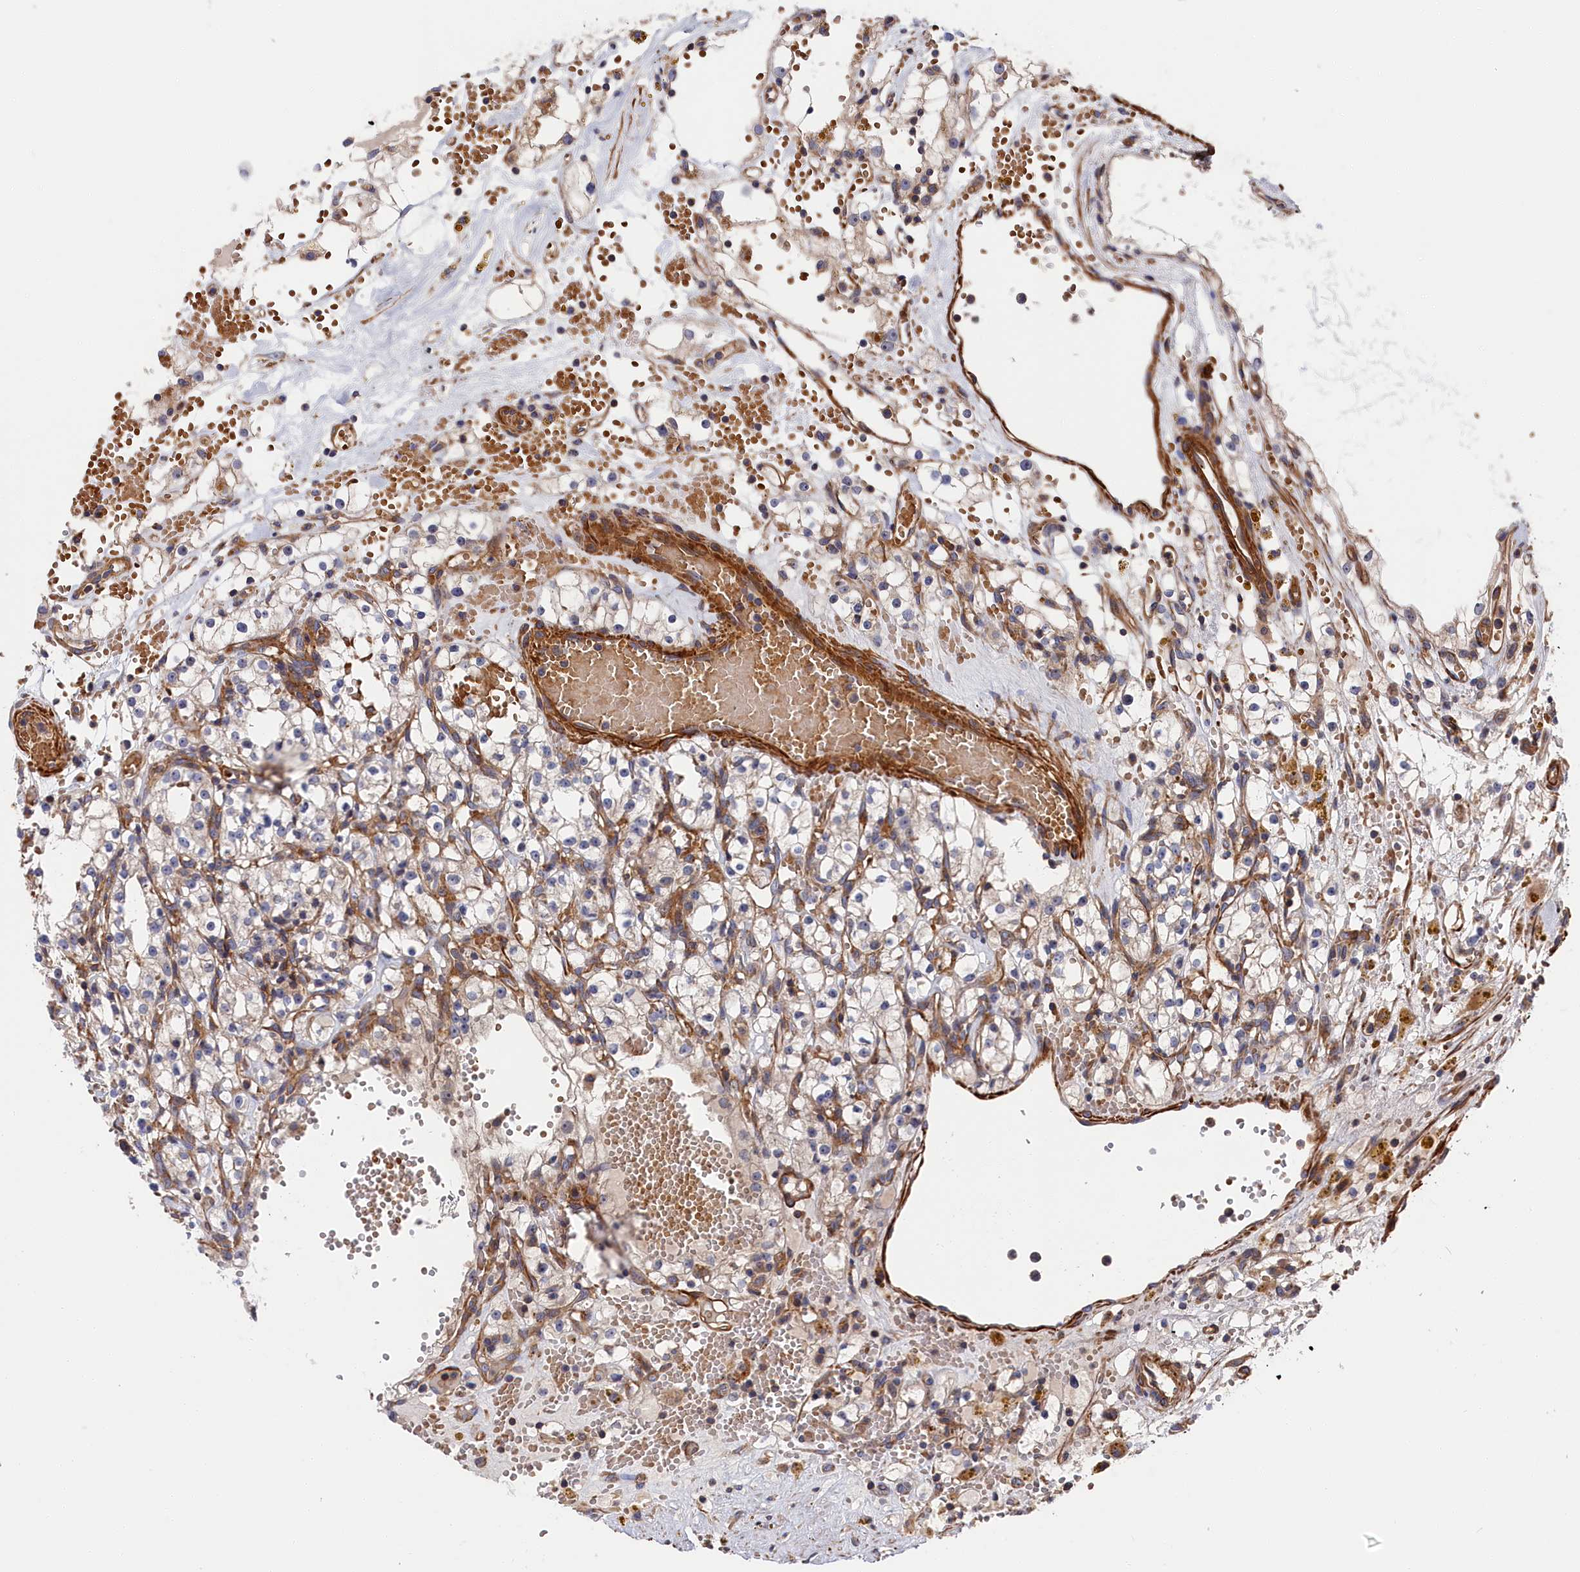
{"staining": {"intensity": "weak", "quantity": "<25%", "location": "cytoplasmic/membranous"}, "tissue": "renal cancer", "cell_type": "Tumor cells", "image_type": "cancer", "snomed": [{"axis": "morphology", "description": "Adenocarcinoma, NOS"}, {"axis": "topography", "description": "Kidney"}], "caption": "Tumor cells are negative for brown protein staining in renal adenocarcinoma.", "gene": "LDHD", "patient": {"sex": "male", "age": 56}}